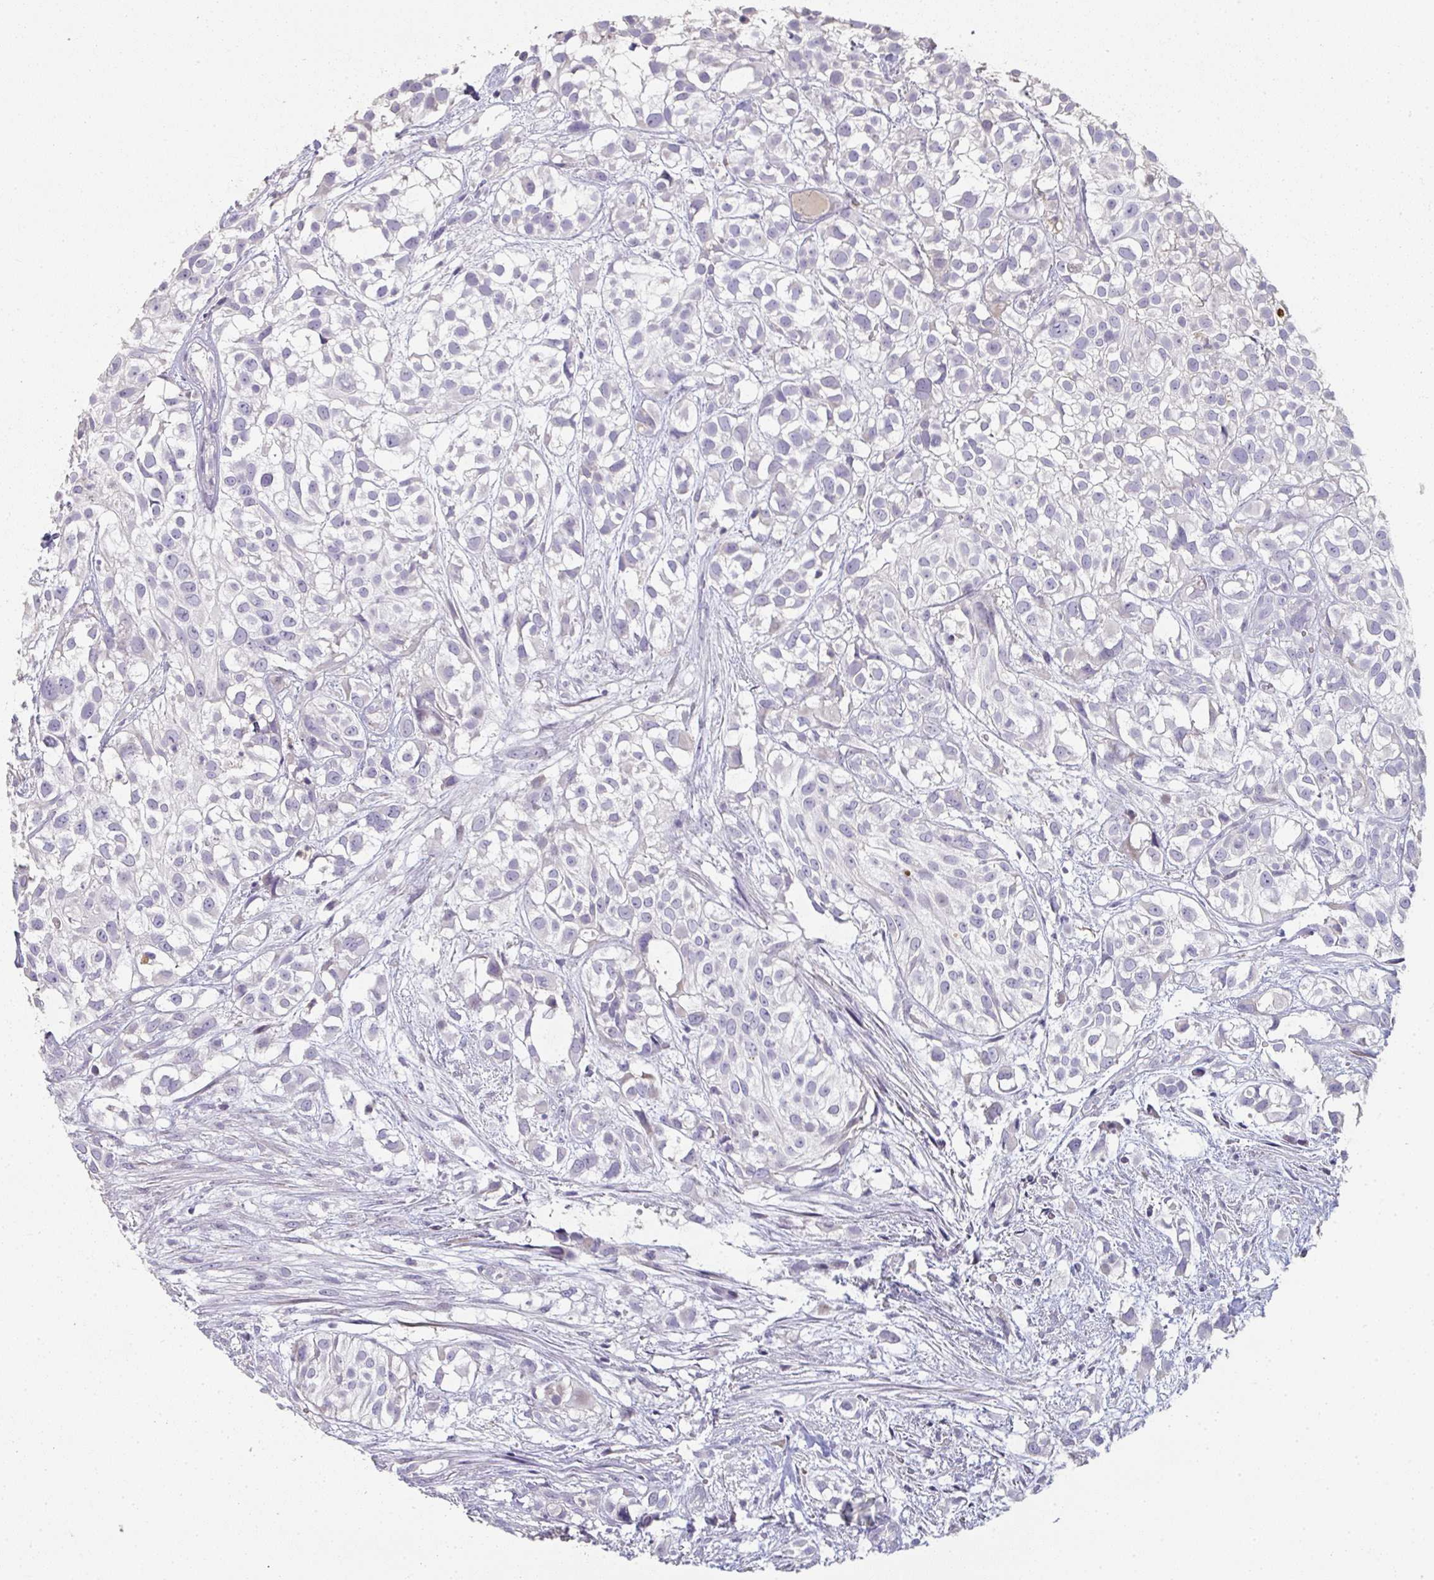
{"staining": {"intensity": "negative", "quantity": "none", "location": "none"}, "tissue": "urothelial cancer", "cell_type": "Tumor cells", "image_type": "cancer", "snomed": [{"axis": "morphology", "description": "Urothelial carcinoma, High grade"}, {"axis": "topography", "description": "Urinary bladder"}], "caption": "Tumor cells are negative for protein expression in human high-grade urothelial carcinoma.", "gene": "A1CF", "patient": {"sex": "male", "age": 56}}